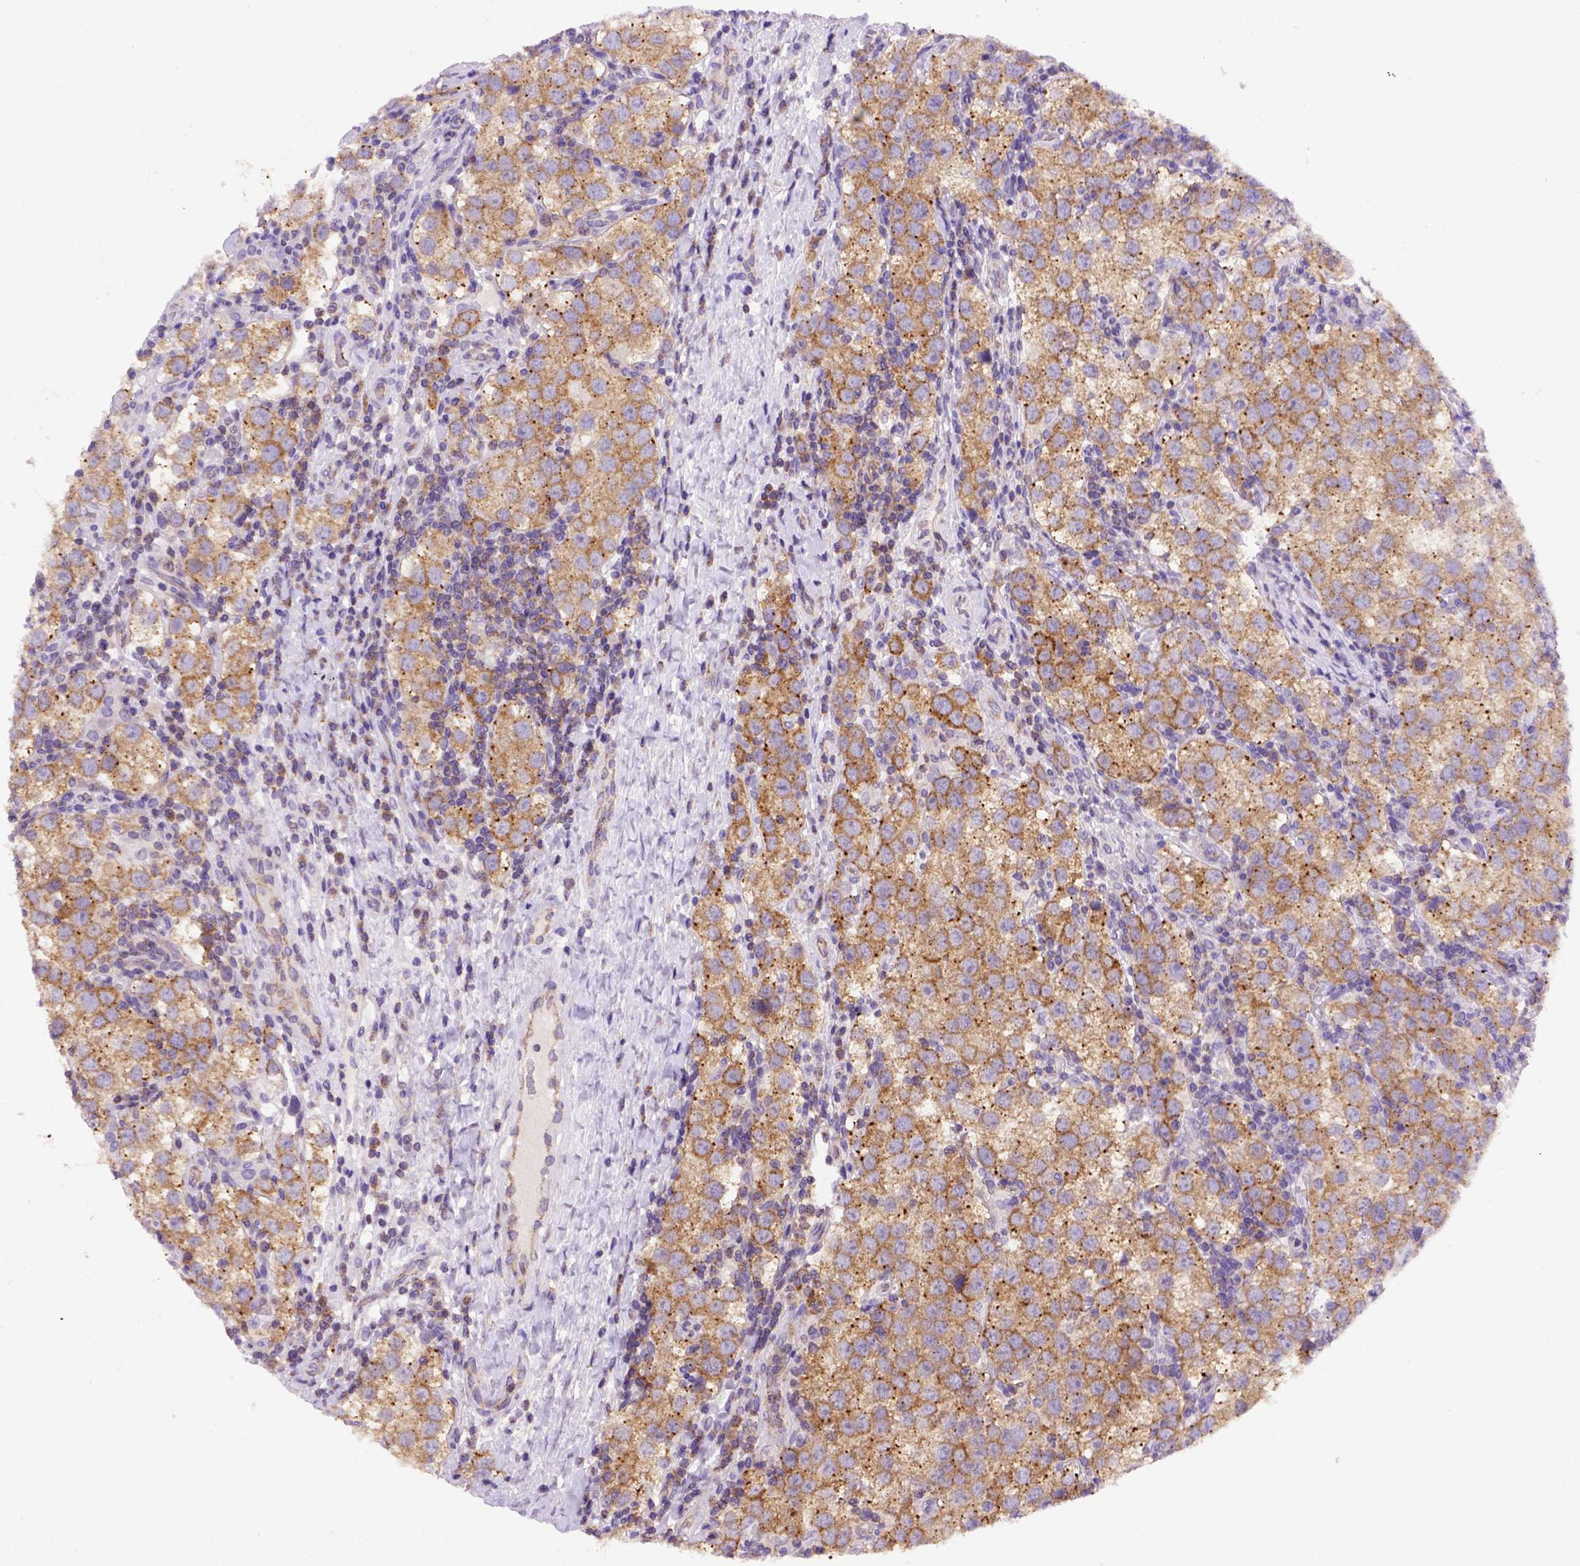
{"staining": {"intensity": "moderate", "quantity": ">75%", "location": "cytoplasmic/membranous"}, "tissue": "testis cancer", "cell_type": "Tumor cells", "image_type": "cancer", "snomed": [{"axis": "morphology", "description": "Seminoma, NOS"}, {"axis": "topography", "description": "Testis"}], "caption": "This is a histology image of immunohistochemistry staining of testis cancer (seminoma), which shows moderate expression in the cytoplasmic/membranous of tumor cells.", "gene": "FOXI1", "patient": {"sex": "male", "age": 37}}